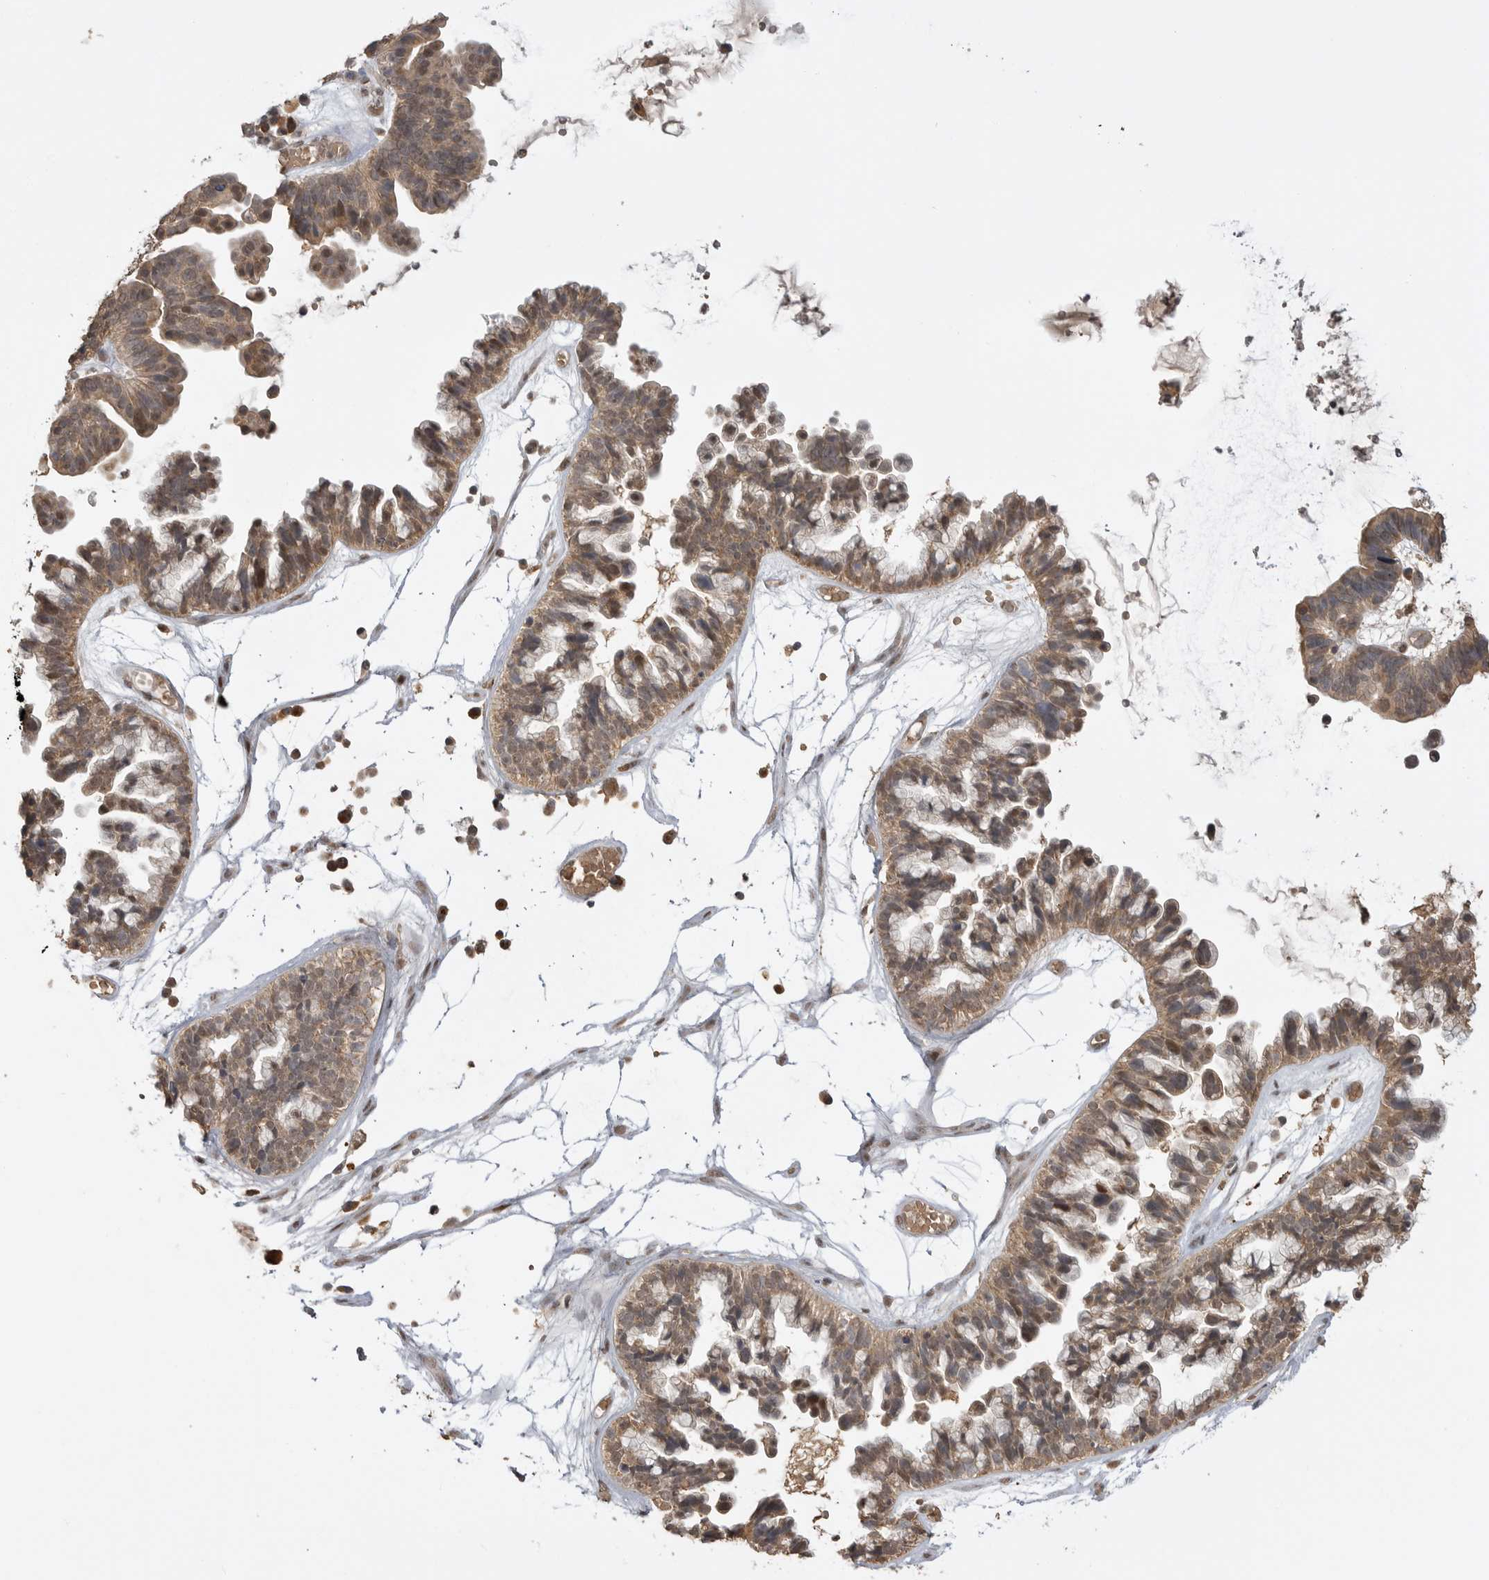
{"staining": {"intensity": "moderate", "quantity": ">75%", "location": "cytoplasmic/membranous"}, "tissue": "ovarian cancer", "cell_type": "Tumor cells", "image_type": "cancer", "snomed": [{"axis": "morphology", "description": "Cystadenocarcinoma, serous, NOS"}, {"axis": "topography", "description": "Ovary"}], "caption": "Immunohistochemical staining of ovarian cancer (serous cystadenocarcinoma) displays medium levels of moderate cytoplasmic/membranous expression in about >75% of tumor cells.", "gene": "ASPSCR1", "patient": {"sex": "female", "age": 56}}